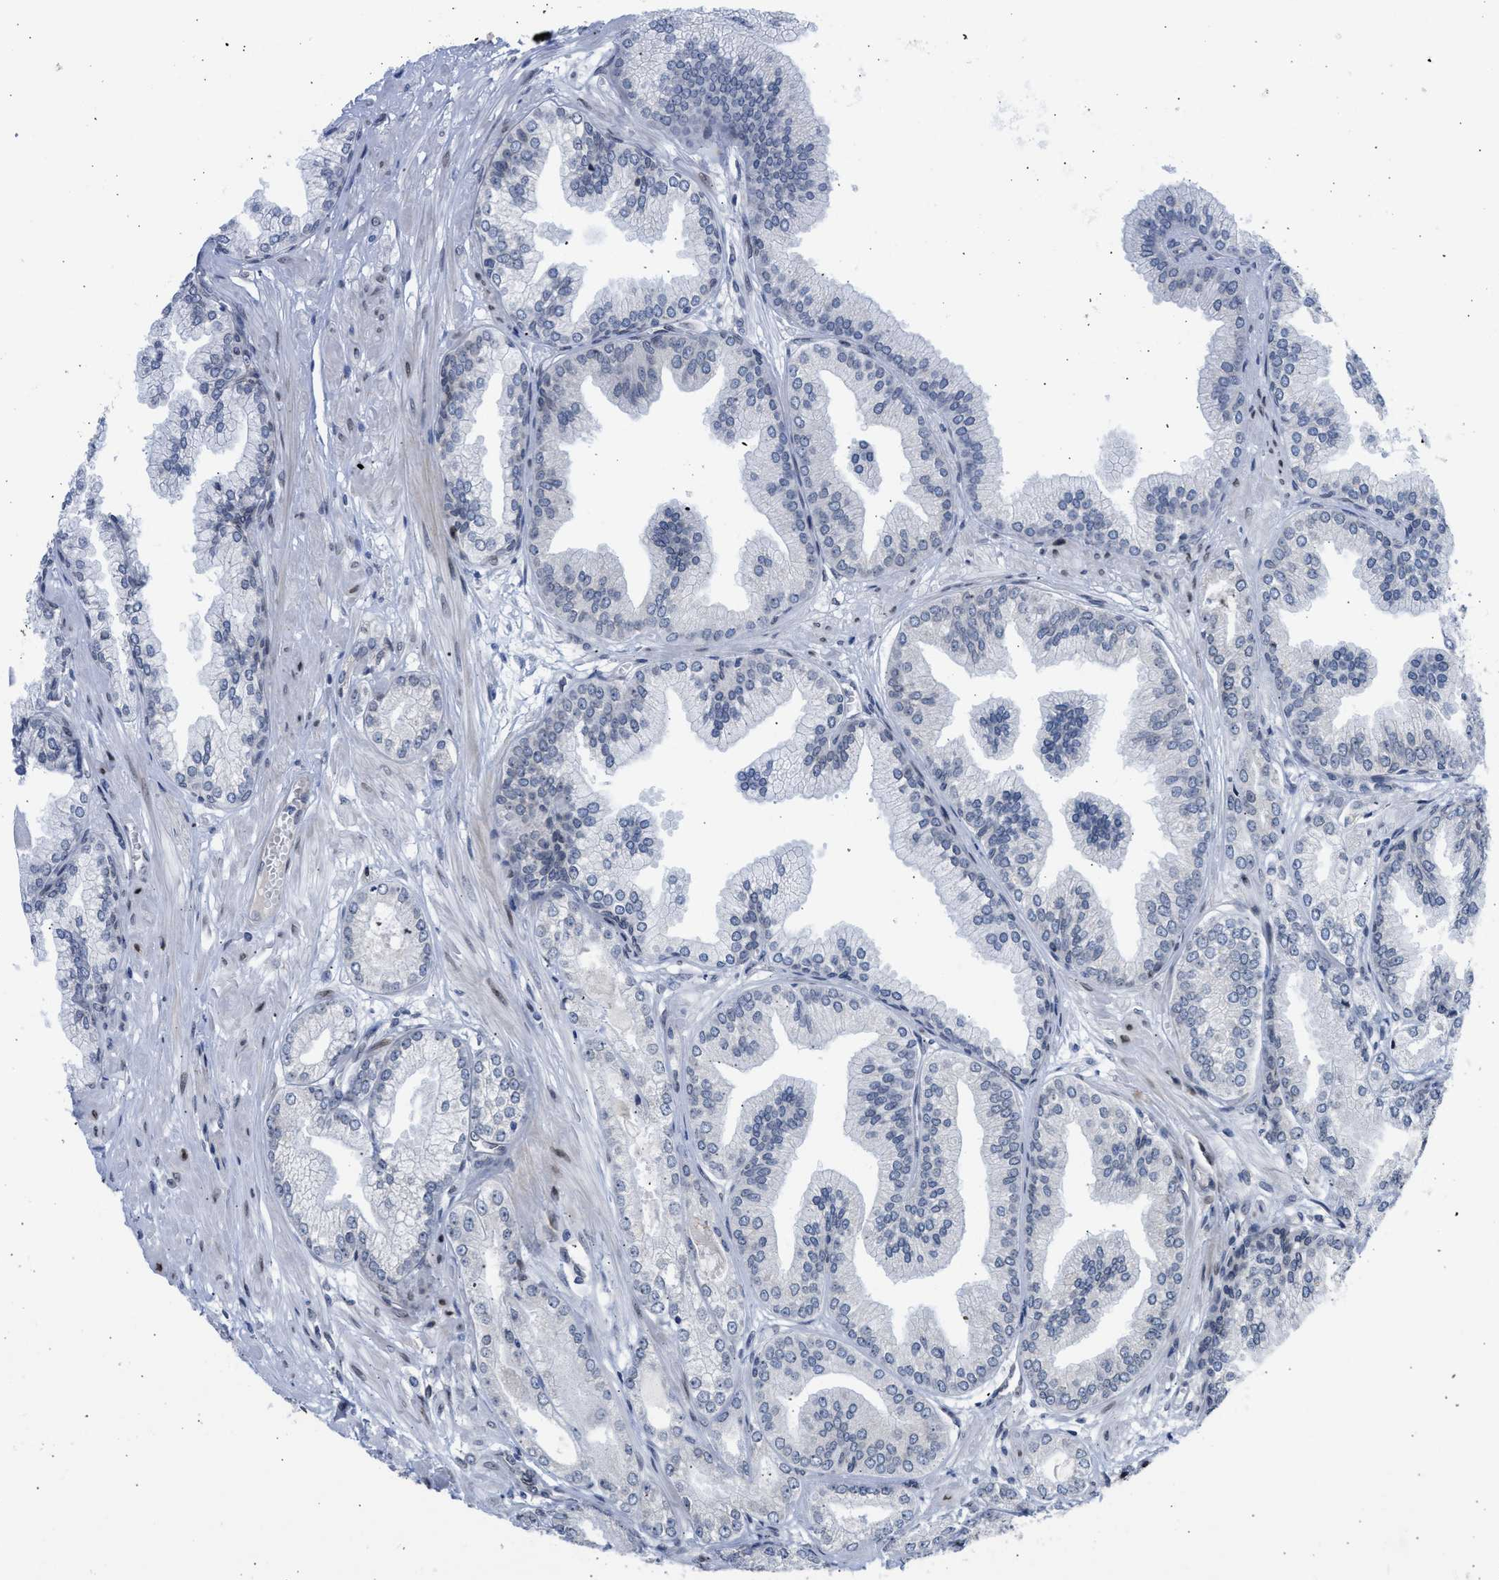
{"staining": {"intensity": "negative", "quantity": "none", "location": "none"}, "tissue": "prostate cancer", "cell_type": "Tumor cells", "image_type": "cancer", "snomed": [{"axis": "morphology", "description": "Adenocarcinoma, Low grade"}, {"axis": "topography", "description": "Prostate"}], "caption": "Tumor cells show no significant protein staining in prostate cancer (low-grade adenocarcinoma).", "gene": "NUP35", "patient": {"sex": "male", "age": 52}}